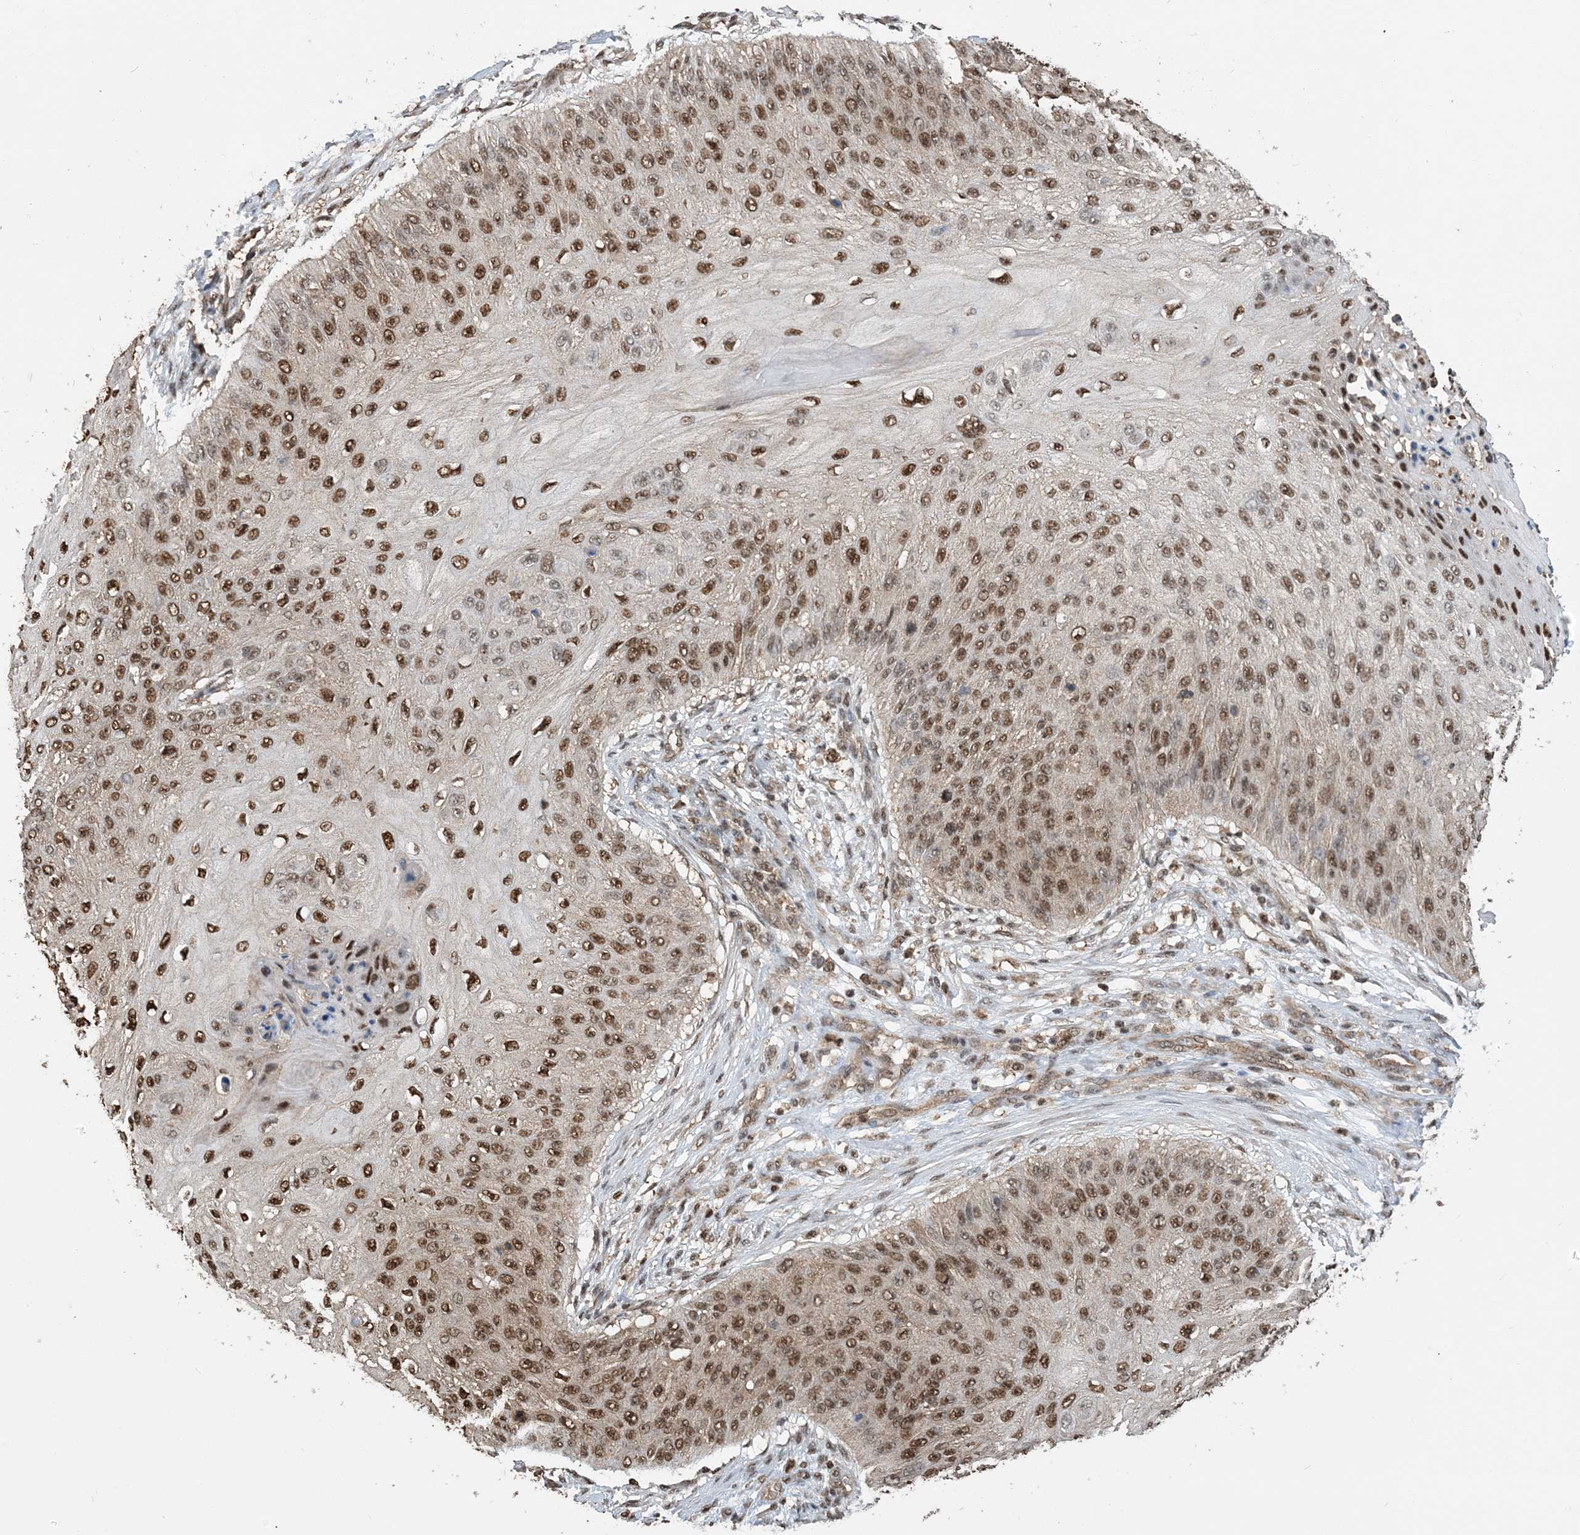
{"staining": {"intensity": "moderate", "quantity": ">75%", "location": "cytoplasmic/membranous,nuclear"}, "tissue": "skin cancer", "cell_type": "Tumor cells", "image_type": "cancer", "snomed": [{"axis": "morphology", "description": "Squamous cell carcinoma, NOS"}, {"axis": "topography", "description": "Skin"}], "caption": "Protein expression analysis of skin squamous cell carcinoma reveals moderate cytoplasmic/membranous and nuclear staining in about >75% of tumor cells. The staining was performed using DAB, with brown indicating positive protein expression. Nuclei are stained blue with hematoxylin.", "gene": "HSPA1A", "patient": {"sex": "female", "age": 80}}